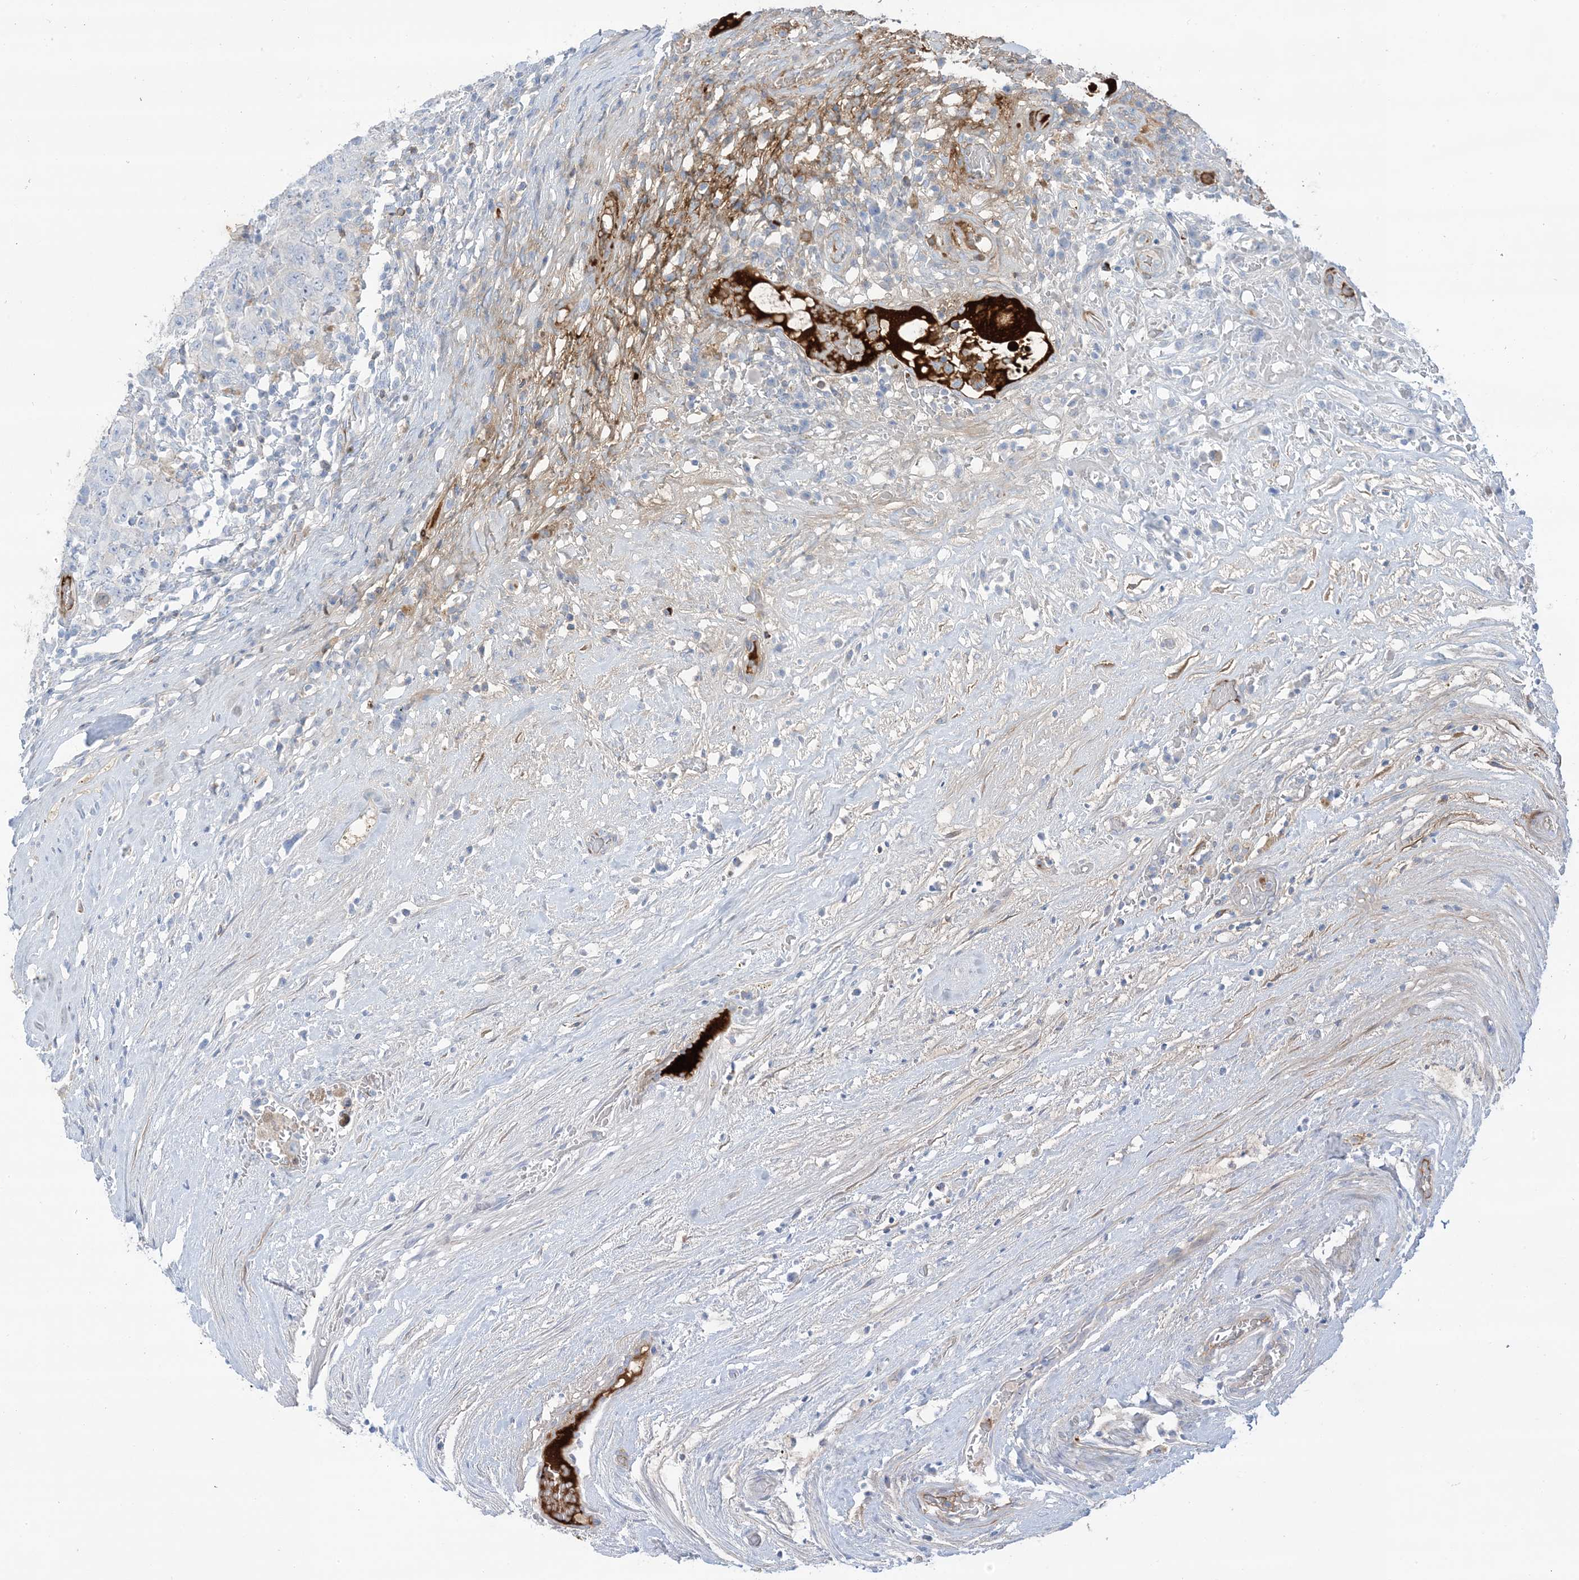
{"staining": {"intensity": "weak", "quantity": "<25%", "location": "cytoplasmic/membranous"}, "tissue": "testis cancer", "cell_type": "Tumor cells", "image_type": "cancer", "snomed": [{"axis": "morphology", "description": "Carcinoma, Embryonal, NOS"}, {"axis": "topography", "description": "Testis"}], "caption": "Tumor cells show no significant protein staining in embryonal carcinoma (testis). (DAB immunohistochemistry (IHC), high magnification).", "gene": "ATP11C", "patient": {"sex": "male", "age": 26}}